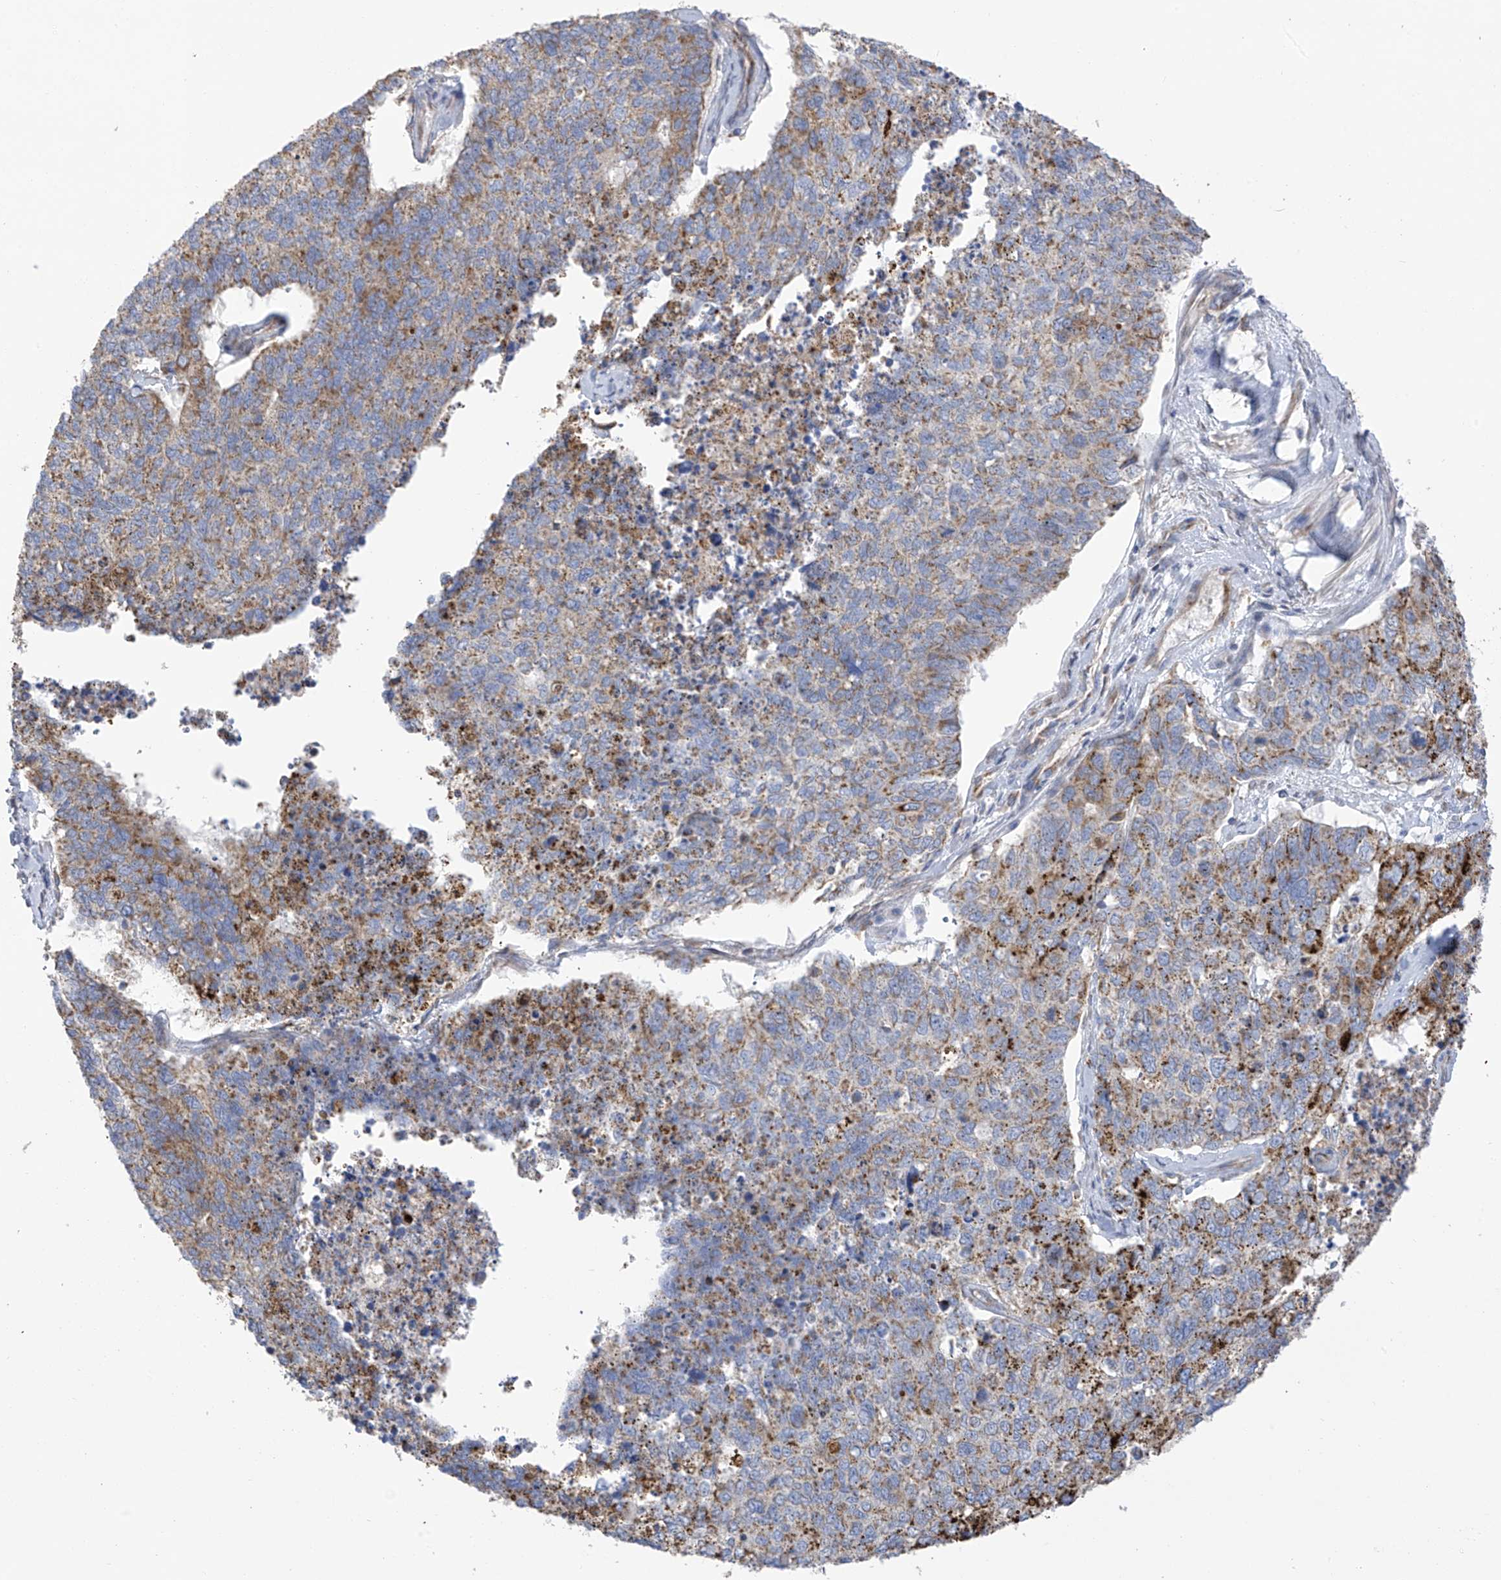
{"staining": {"intensity": "strong", "quantity": "25%-75%", "location": "cytoplasmic/membranous"}, "tissue": "cervical cancer", "cell_type": "Tumor cells", "image_type": "cancer", "snomed": [{"axis": "morphology", "description": "Squamous cell carcinoma, NOS"}, {"axis": "topography", "description": "Cervix"}], "caption": "Cervical cancer was stained to show a protein in brown. There is high levels of strong cytoplasmic/membranous positivity in approximately 25%-75% of tumor cells.", "gene": "ITM2B", "patient": {"sex": "female", "age": 63}}